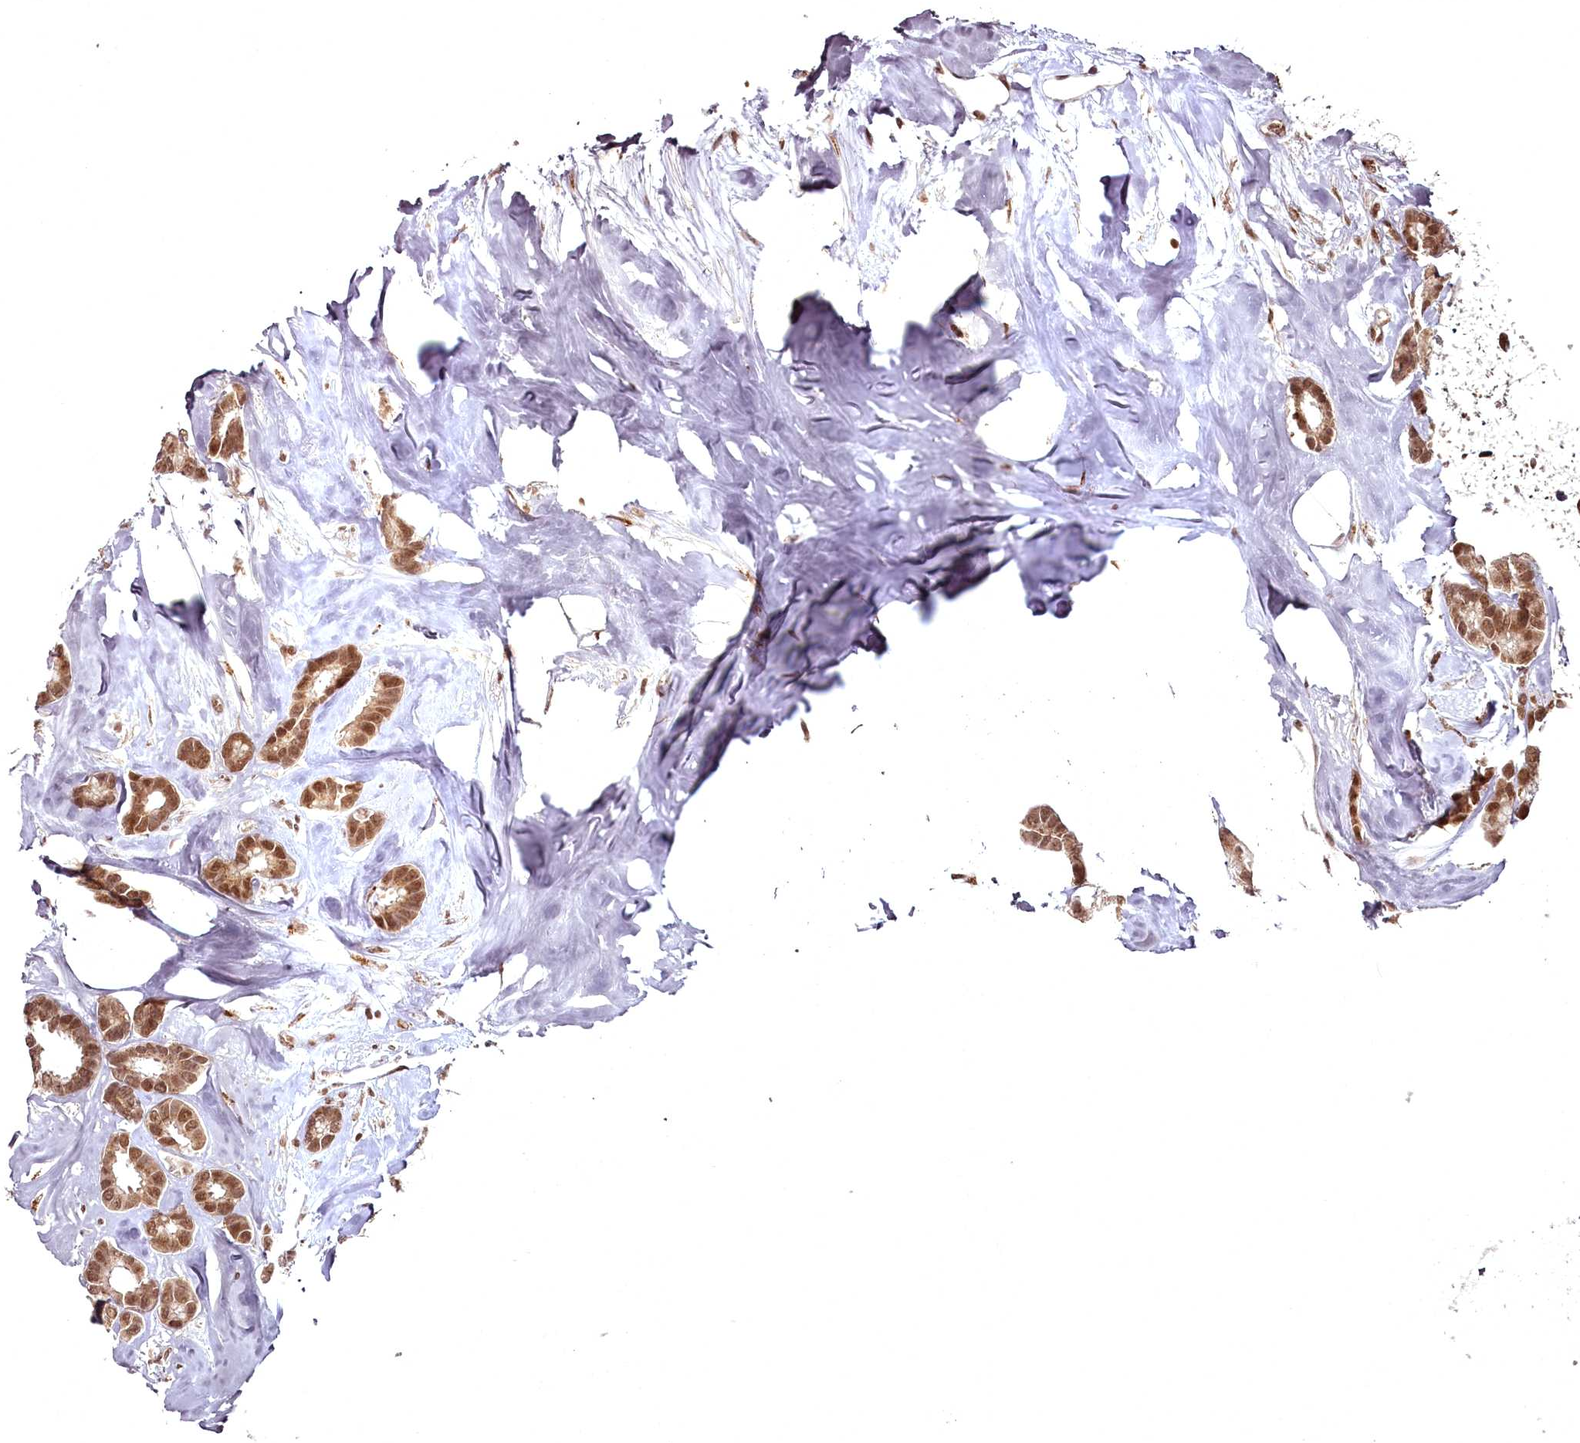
{"staining": {"intensity": "moderate", "quantity": ">75%", "location": "cytoplasmic/membranous,nuclear"}, "tissue": "breast cancer", "cell_type": "Tumor cells", "image_type": "cancer", "snomed": [{"axis": "morphology", "description": "Duct carcinoma"}, {"axis": "topography", "description": "Breast"}], "caption": "DAB immunohistochemical staining of human breast cancer shows moderate cytoplasmic/membranous and nuclear protein expression in about >75% of tumor cells.", "gene": "CEP83", "patient": {"sex": "female", "age": 87}}